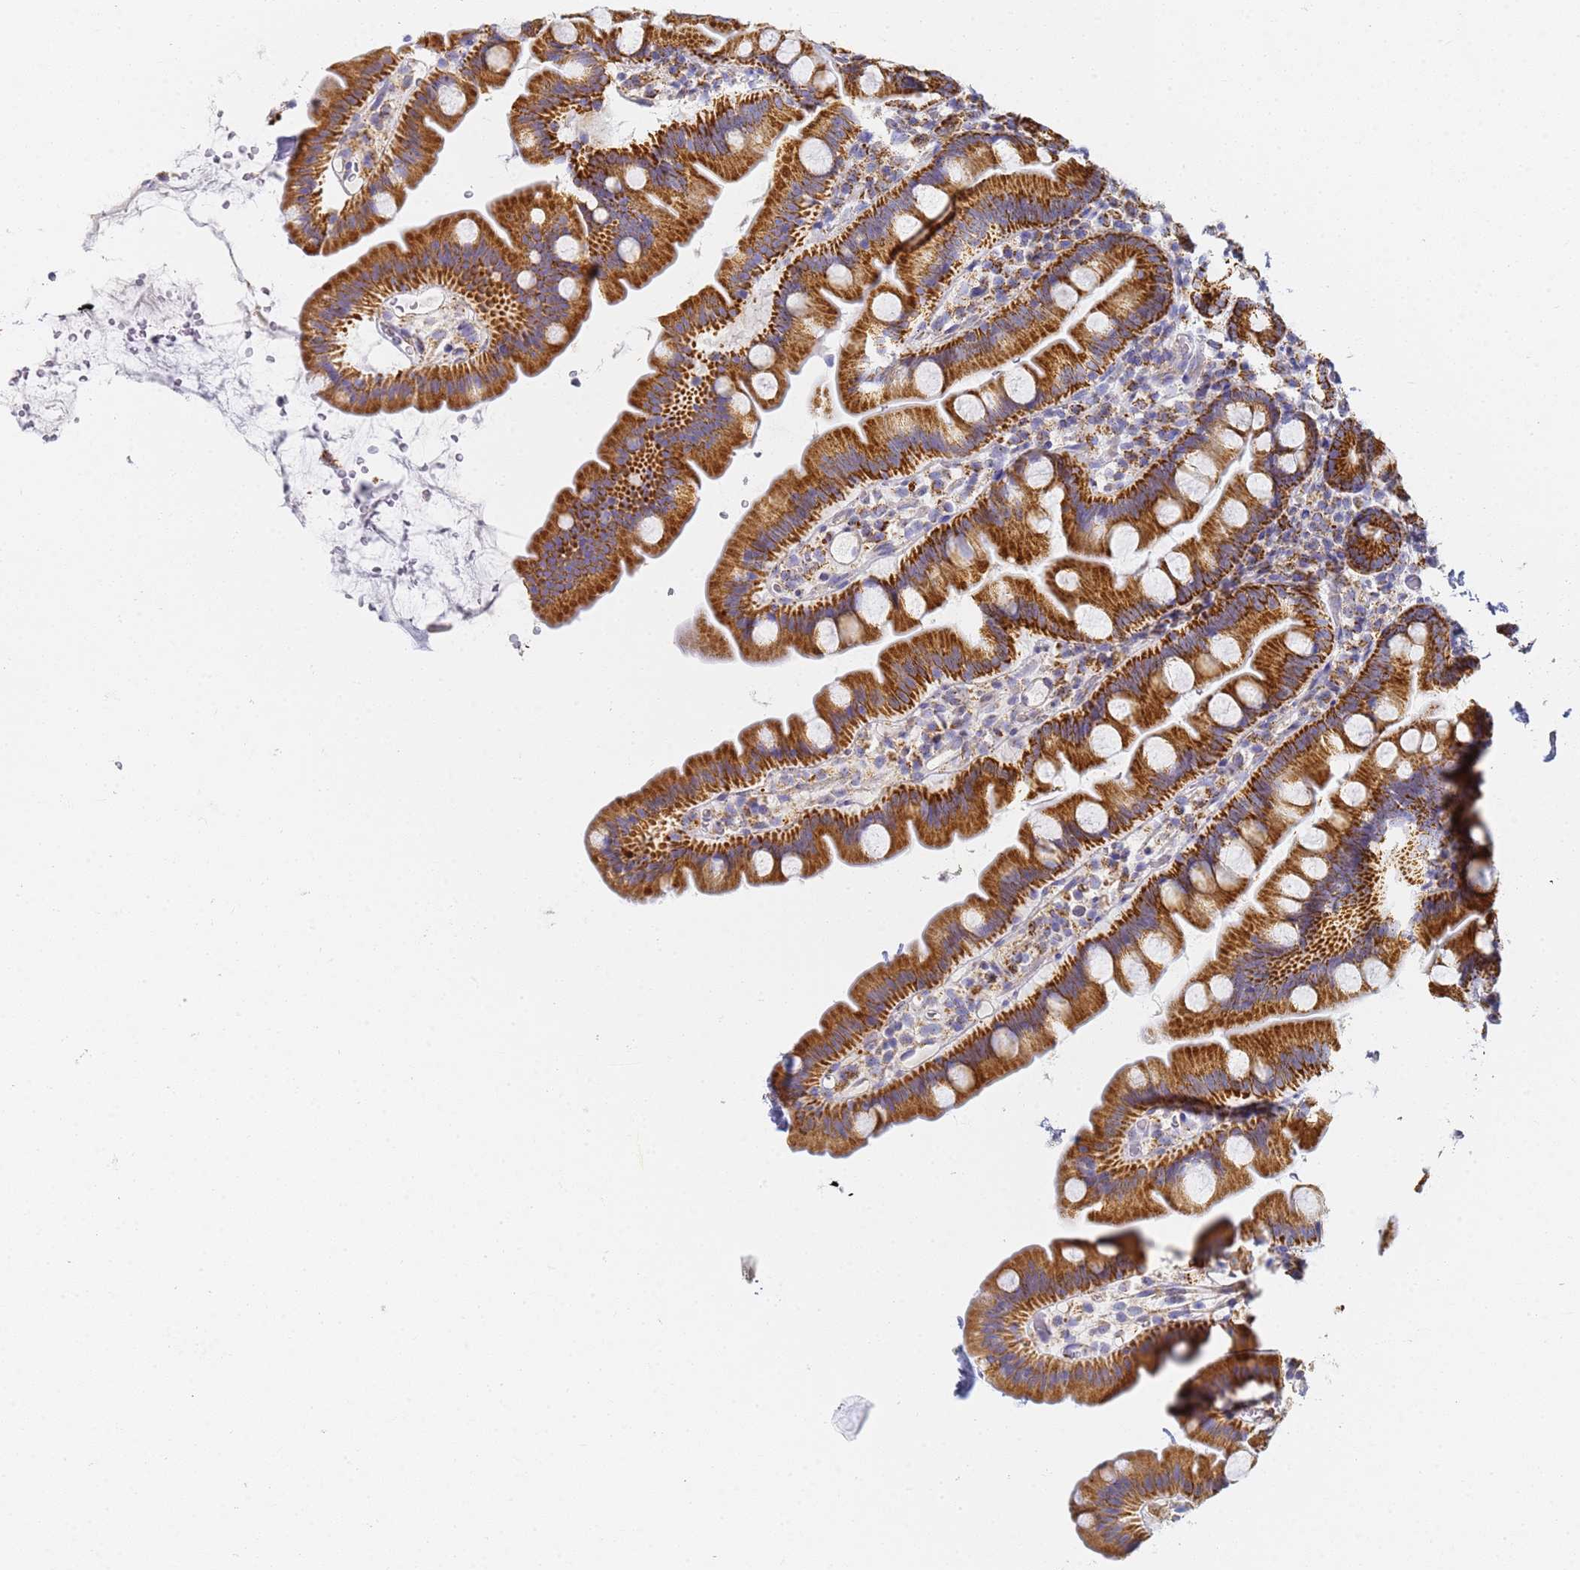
{"staining": {"intensity": "strong", "quantity": ">75%", "location": "cytoplasmic/membranous"}, "tissue": "small intestine", "cell_type": "Glandular cells", "image_type": "normal", "snomed": [{"axis": "morphology", "description": "Normal tissue, NOS"}, {"axis": "topography", "description": "Small intestine"}], "caption": "Immunohistochemistry image of normal small intestine stained for a protein (brown), which demonstrates high levels of strong cytoplasmic/membranous expression in approximately >75% of glandular cells.", "gene": "CNIH4", "patient": {"sex": "female", "age": 68}}